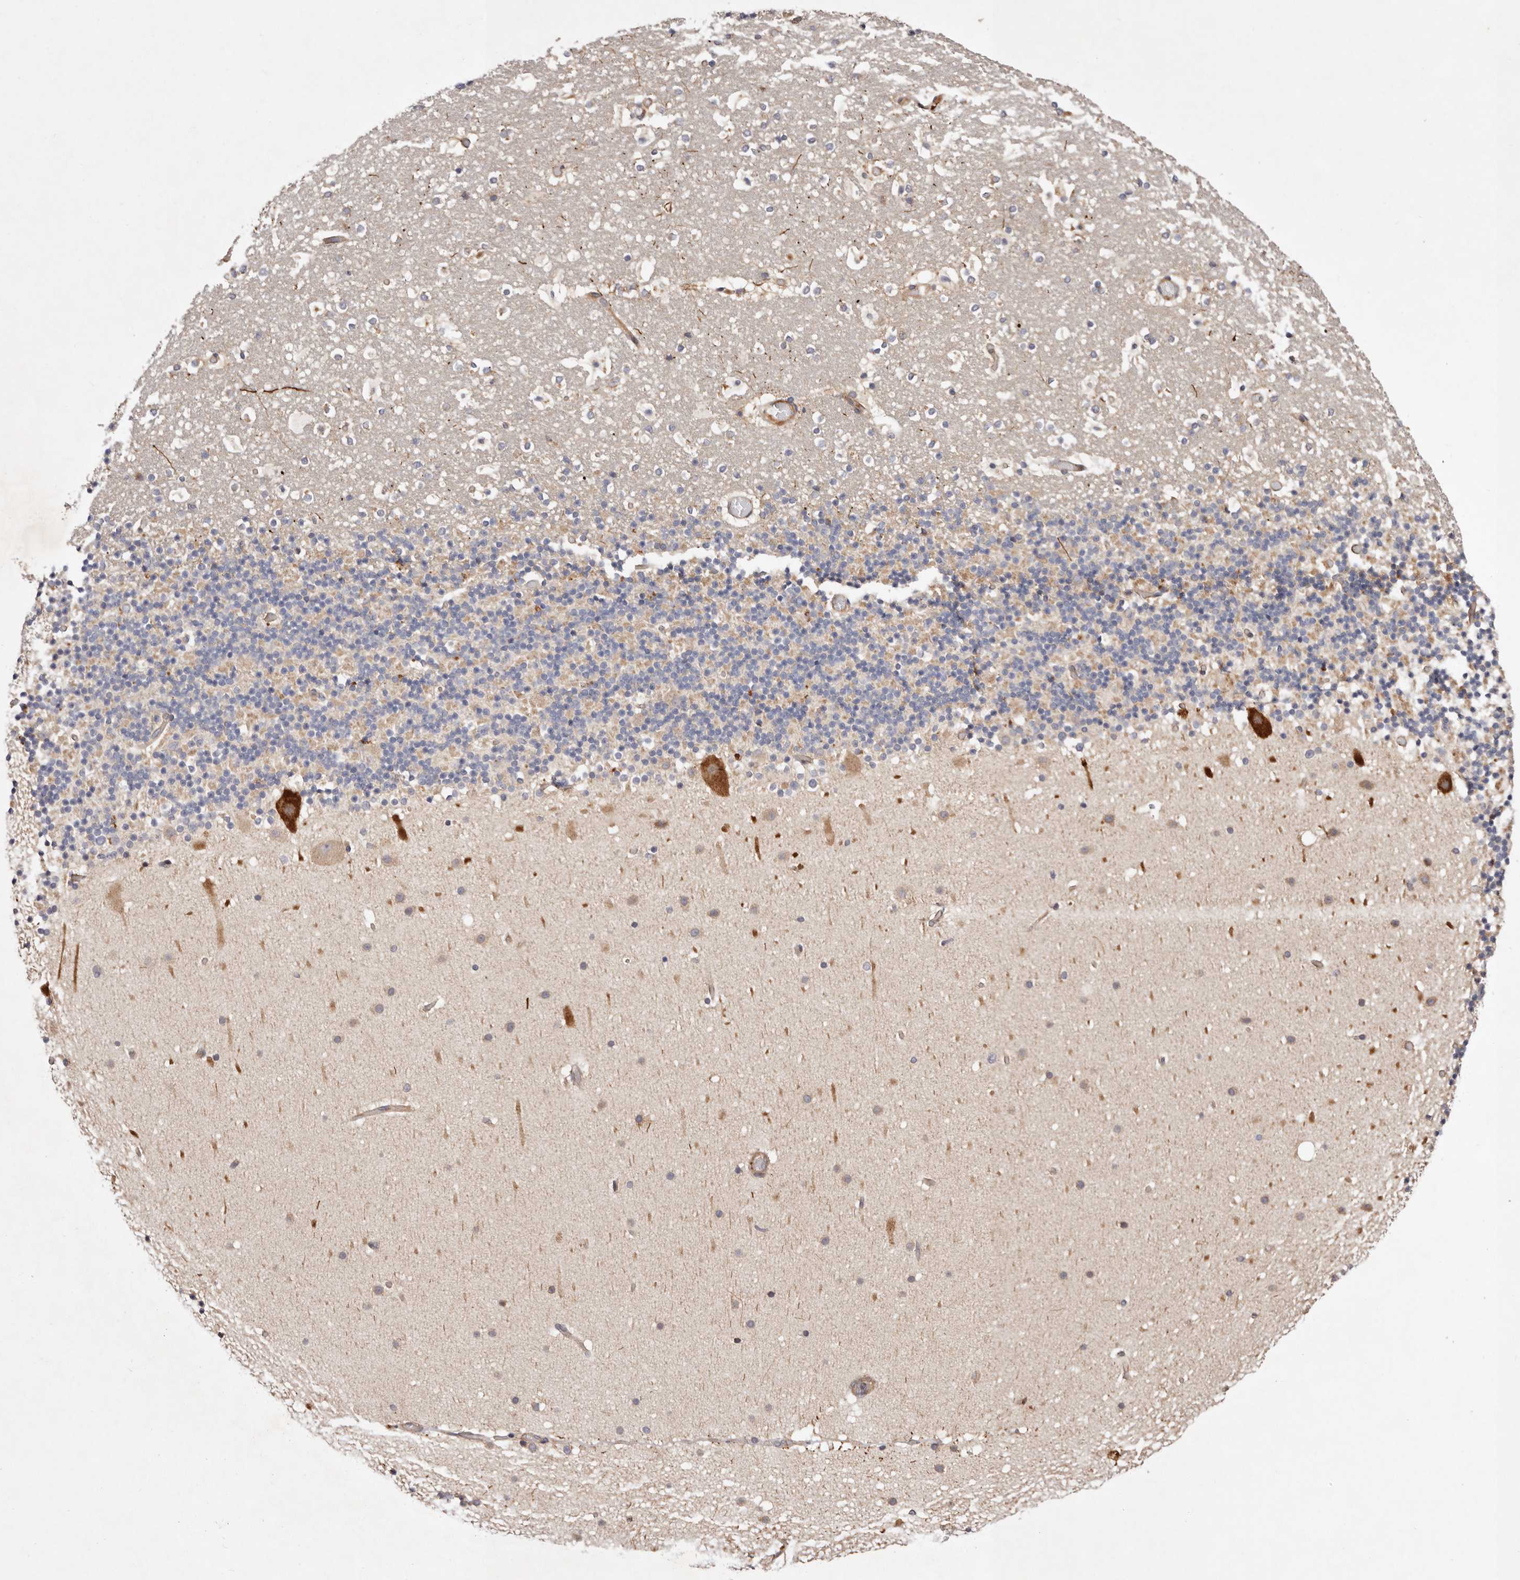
{"staining": {"intensity": "negative", "quantity": "none", "location": "none"}, "tissue": "cerebellum", "cell_type": "Cells in granular layer", "image_type": "normal", "snomed": [{"axis": "morphology", "description": "Normal tissue, NOS"}, {"axis": "topography", "description": "Cerebellum"}], "caption": "Immunohistochemical staining of normal cerebellum demonstrates no significant staining in cells in granular layer.", "gene": "MACF1", "patient": {"sex": "male", "age": 57}}